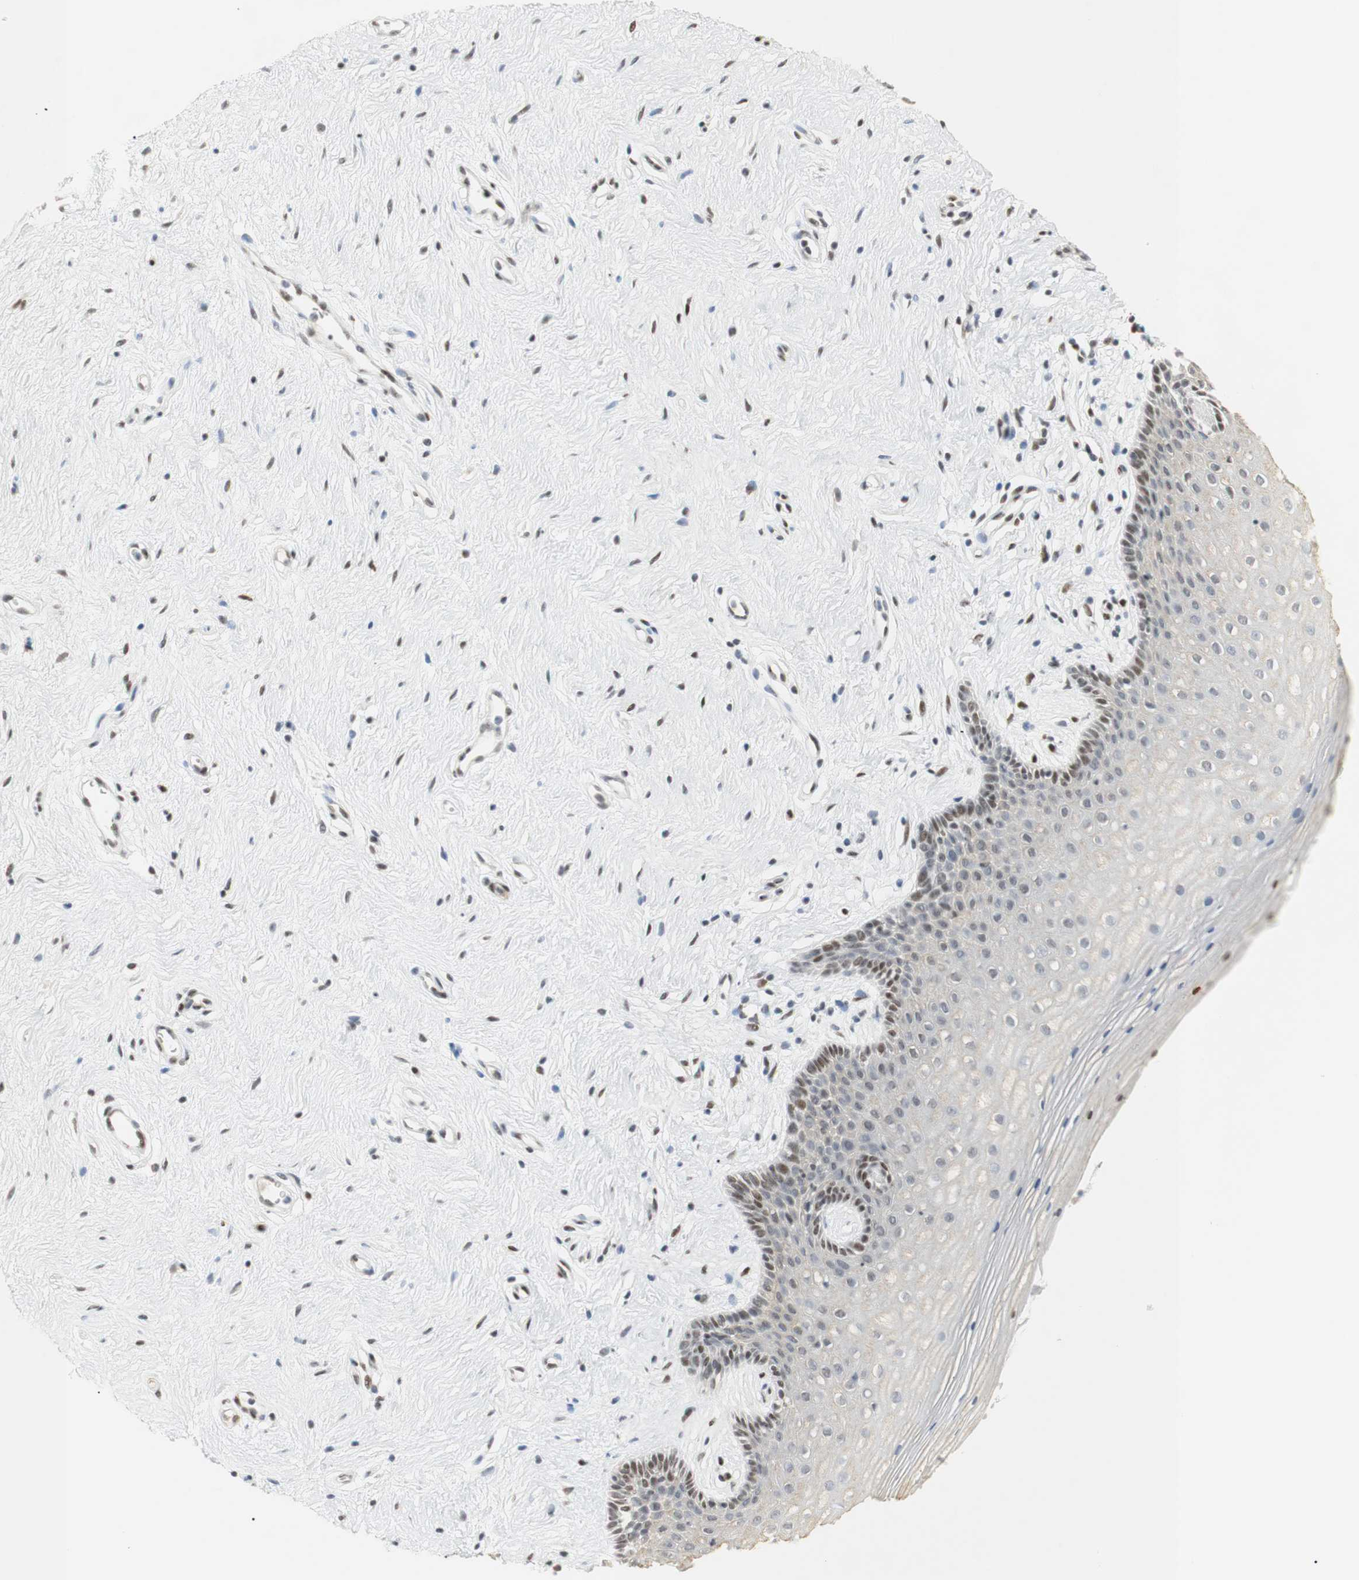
{"staining": {"intensity": "moderate", "quantity": "<25%", "location": "nuclear"}, "tissue": "vagina", "cell_type": "Squamous epithelial cells", "image_type": "normal", "snomed": [{"axis": "morphology", "description": "Normal tissue, NOS"}, {"axis": "topography", "description": "Vagina"}], "caption": "Protein expression analysis of normal vagina exhibits moderate nuclear expression in approximately <25% of squamous epithelial cells.", "gene": "BMI1", "patient": {"sex": "female", "age": 44}}